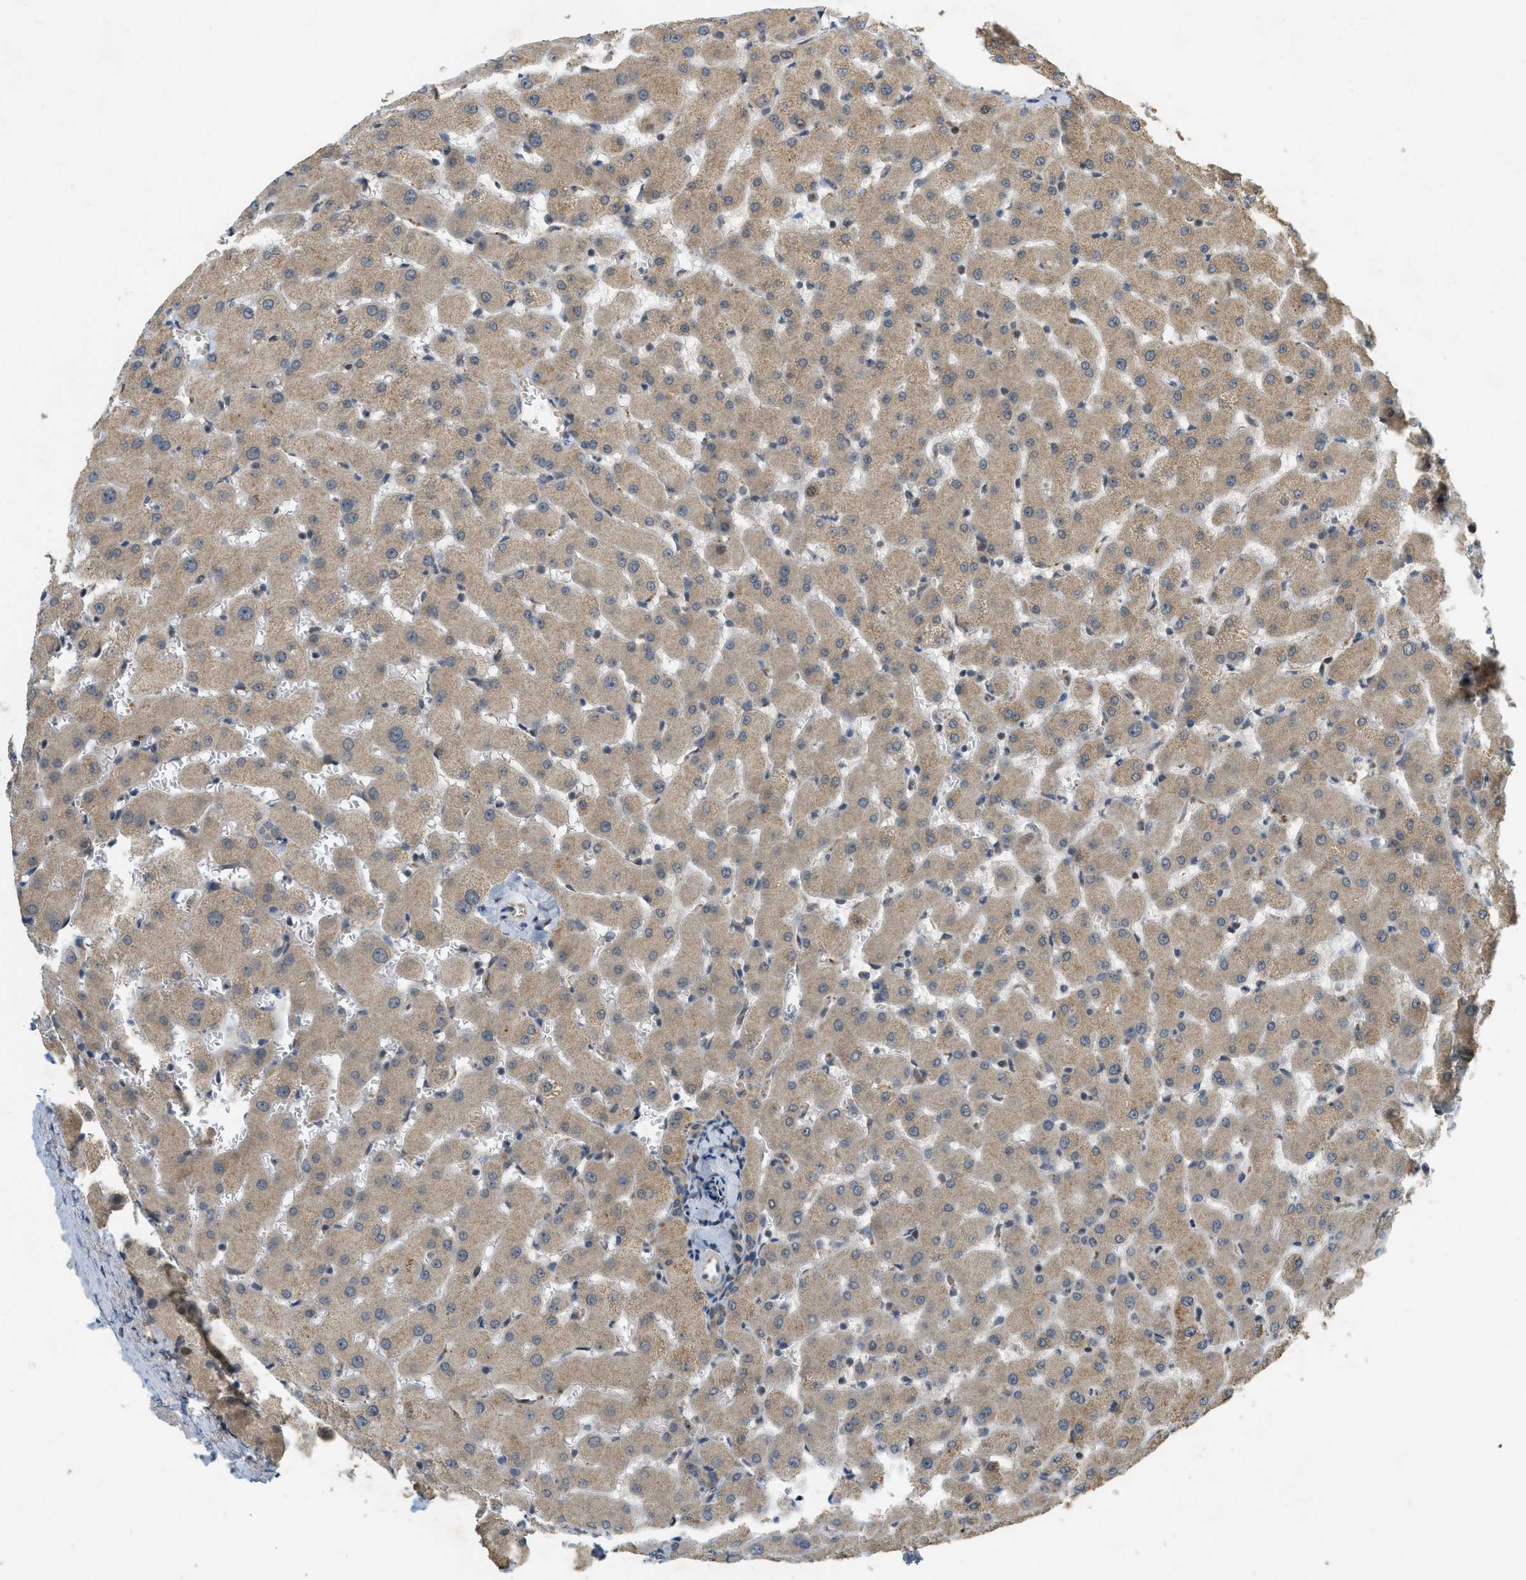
{"staining": {"intensity": "negative", "quantity": "none", "location": "none"}, "tissue": "liver", "cell_type": "Cholangiocytes", "image_type": "normal", "snomed": [{"axis": "morphology", "description": "Normal tissue, NOS"}, {"axis": "topography", "description": "Liver"}], "caption": "Photomicrograph shows no significant protein expression in cholangiocytes of normal liver. (Stains: DAB immunohistochemistry (IHC) with hematoxylin counter stain, Microscopy: brightfield microscopy at high magnification).", "gene": "PRKD1", "patient": {"sex": "female", "age": 63}}